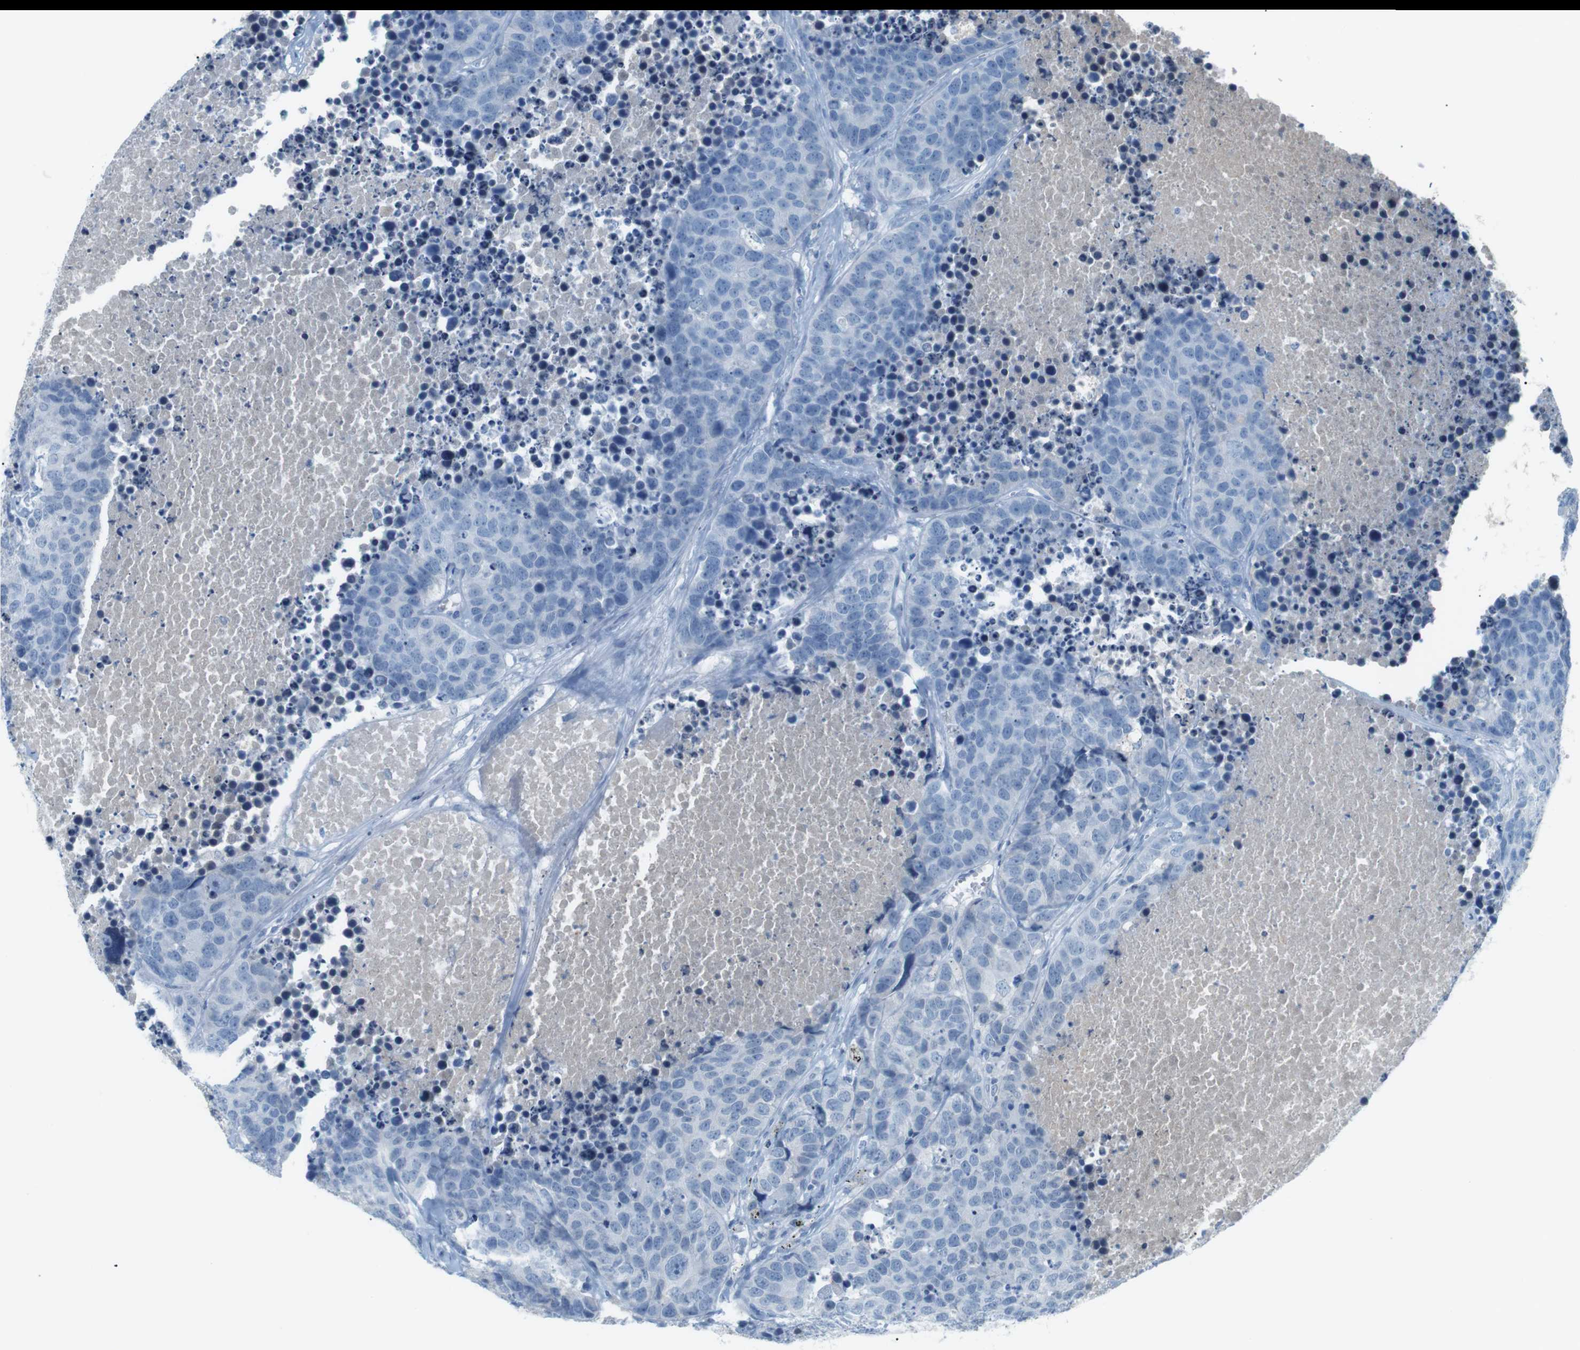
{"staining": {"intensity": "negative", "quantity": "none", "location": "none"}, "tissue": "carcinoid", "cell_type": "Tumor cells", "image_type": "cancer", "snomed": [{"axis": "morphology", "description": "Carcinoid, malignant, NOS"}, {"axis": "topography", "description": "Lung"}], "caption": "Carcinoid stained for a protein using immunohistochemistry (IHC) displays no expression tumor cells.", "gene": "AZGP1", "patient": {"sex": "male", "age": 60}}